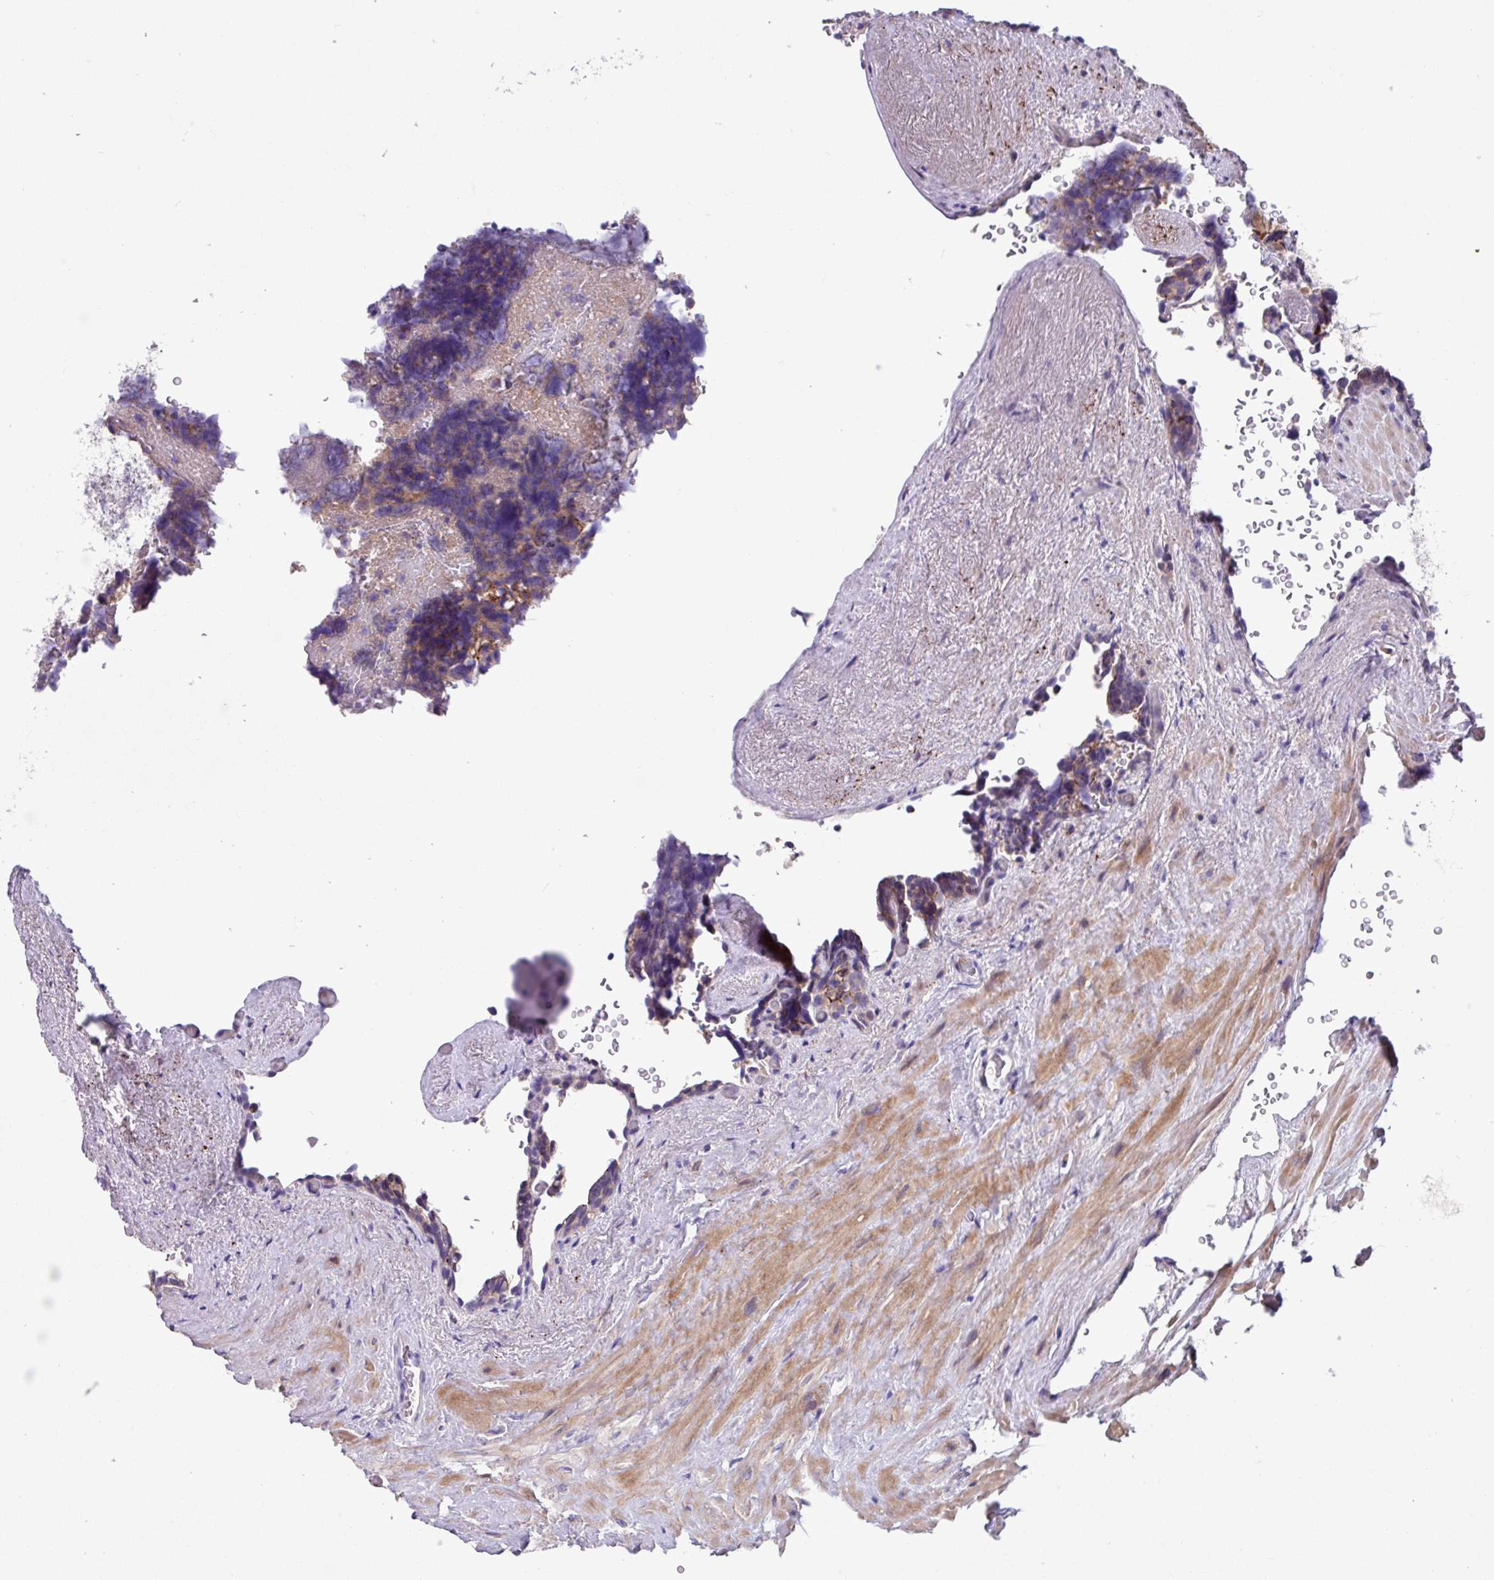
{"staining": {"intensity": "strong", "quantity": "<25%", "location": "cytoplasmic/membranous"}, "tissue": "seminal vesicle", "cell_type": "Glandular cells", "image_type": "normal", "snomed": [{"axis": "morphology", "description": "Normal tissue, NOS"}, {"axis": "topography", "description": "Seminal veicle"}], "caption": "Immunohistochemical staining of benign seminal vesicle demonstrates medium levels of strong cytoplasmic/membranous staining in approximately <25% of glandular cells.", "gene": "IQCJ", "patient": {"sex": "male", "age": 68}}